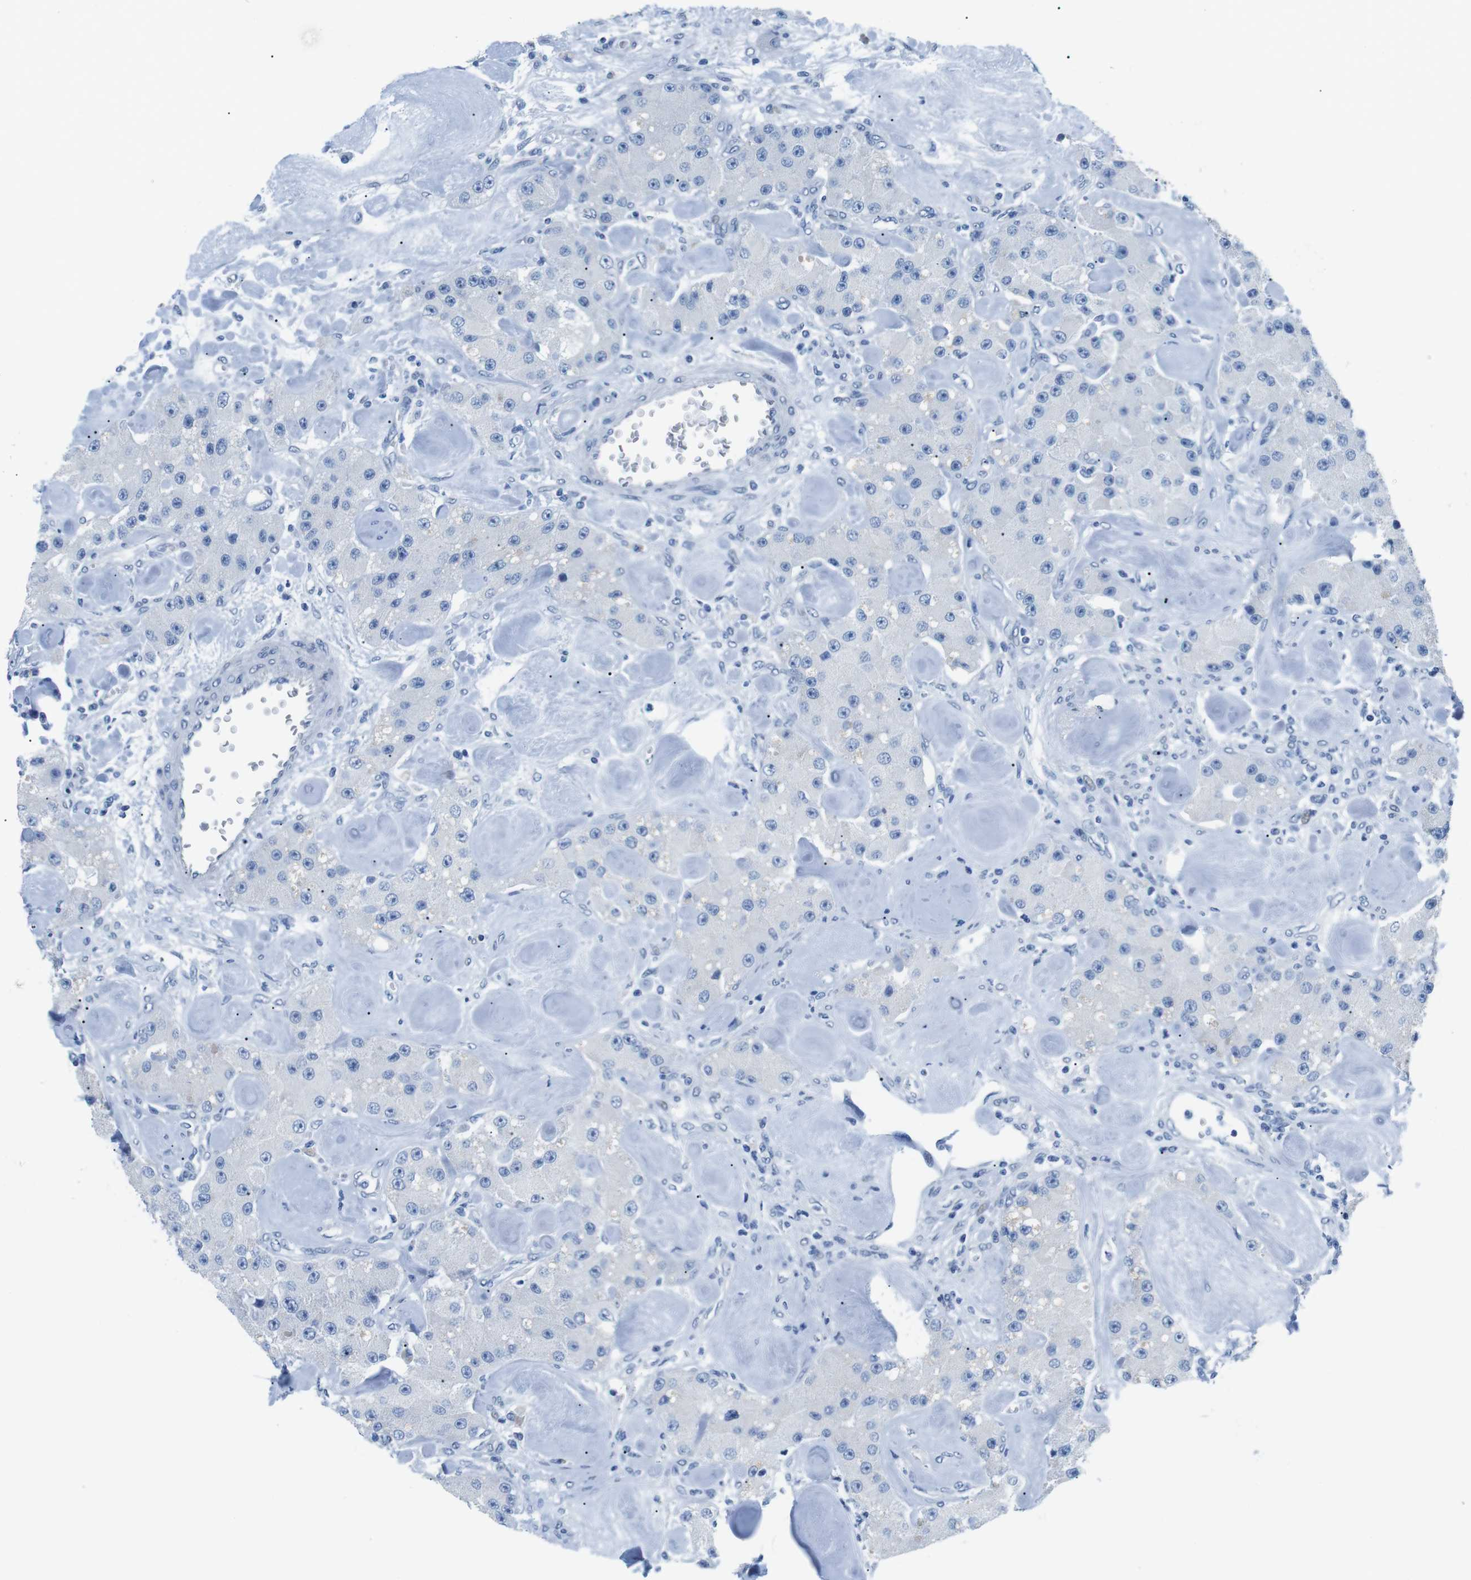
{"staining": {"intensity": "negative", "quantity": "none", "location": "none"}, "tissue": "carcinoid", "cell_type": "Tumor cells", "image_type": "cancer", "snomed": [{"axis": "morphology", "description": "Carcinoid, malignant, NOS"}, {"axis": "topography", "description": "Pancreas"}], "caption": "Carcinoid (malignant) was stained to show a protein in brown. There is no significant staining in tumor cells. (DAB immunohistochemistry (IHC) with hematoxylin counter stain).", "gene": "MUC2", "patient": {"sex": "male", "age": 41}}